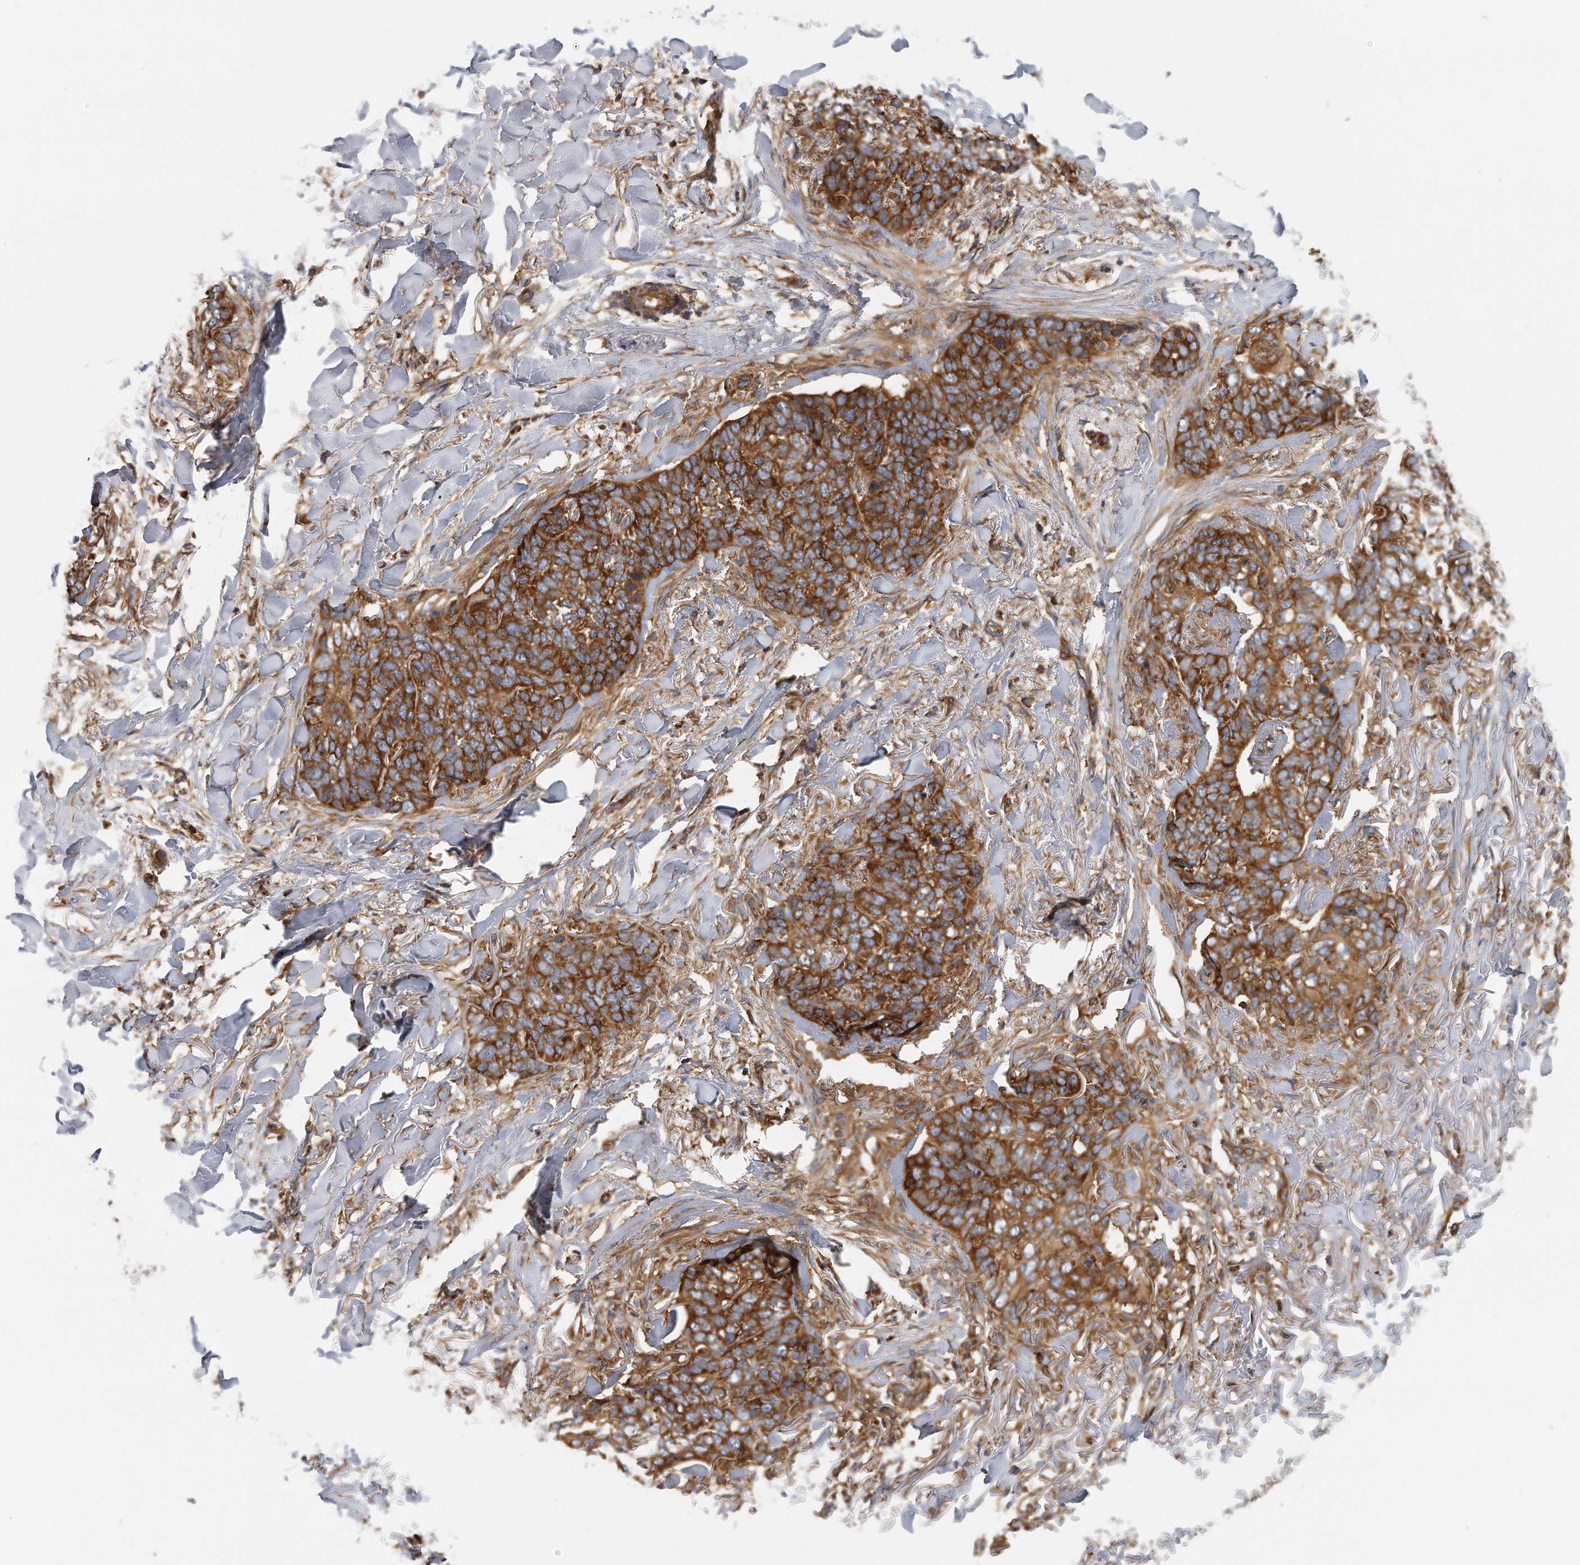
{"staining": {"intensity": "strong", "quantity": ">75%", "location": "cytoplasmic/membranous"}, "tissue": "skin cancer", "cell_type": "Tumor cells", "image_type": "cancer", "snomed": [{"axis": "morphology", "description": "Normal tissue, NOS"}, {"axis": "morphology", "description": "Basal cell carcinoma"}, {"axis": "topography", "description": "Skin"}], "caption": "Immunohistochemical staining of human skin basal cell carcinoma shows high levels of strong cytoplasmic/membranous expression in about >75% of tumor cells.", "gene": "EIF3I", "patient": {"sex": "male", "age": 77}}